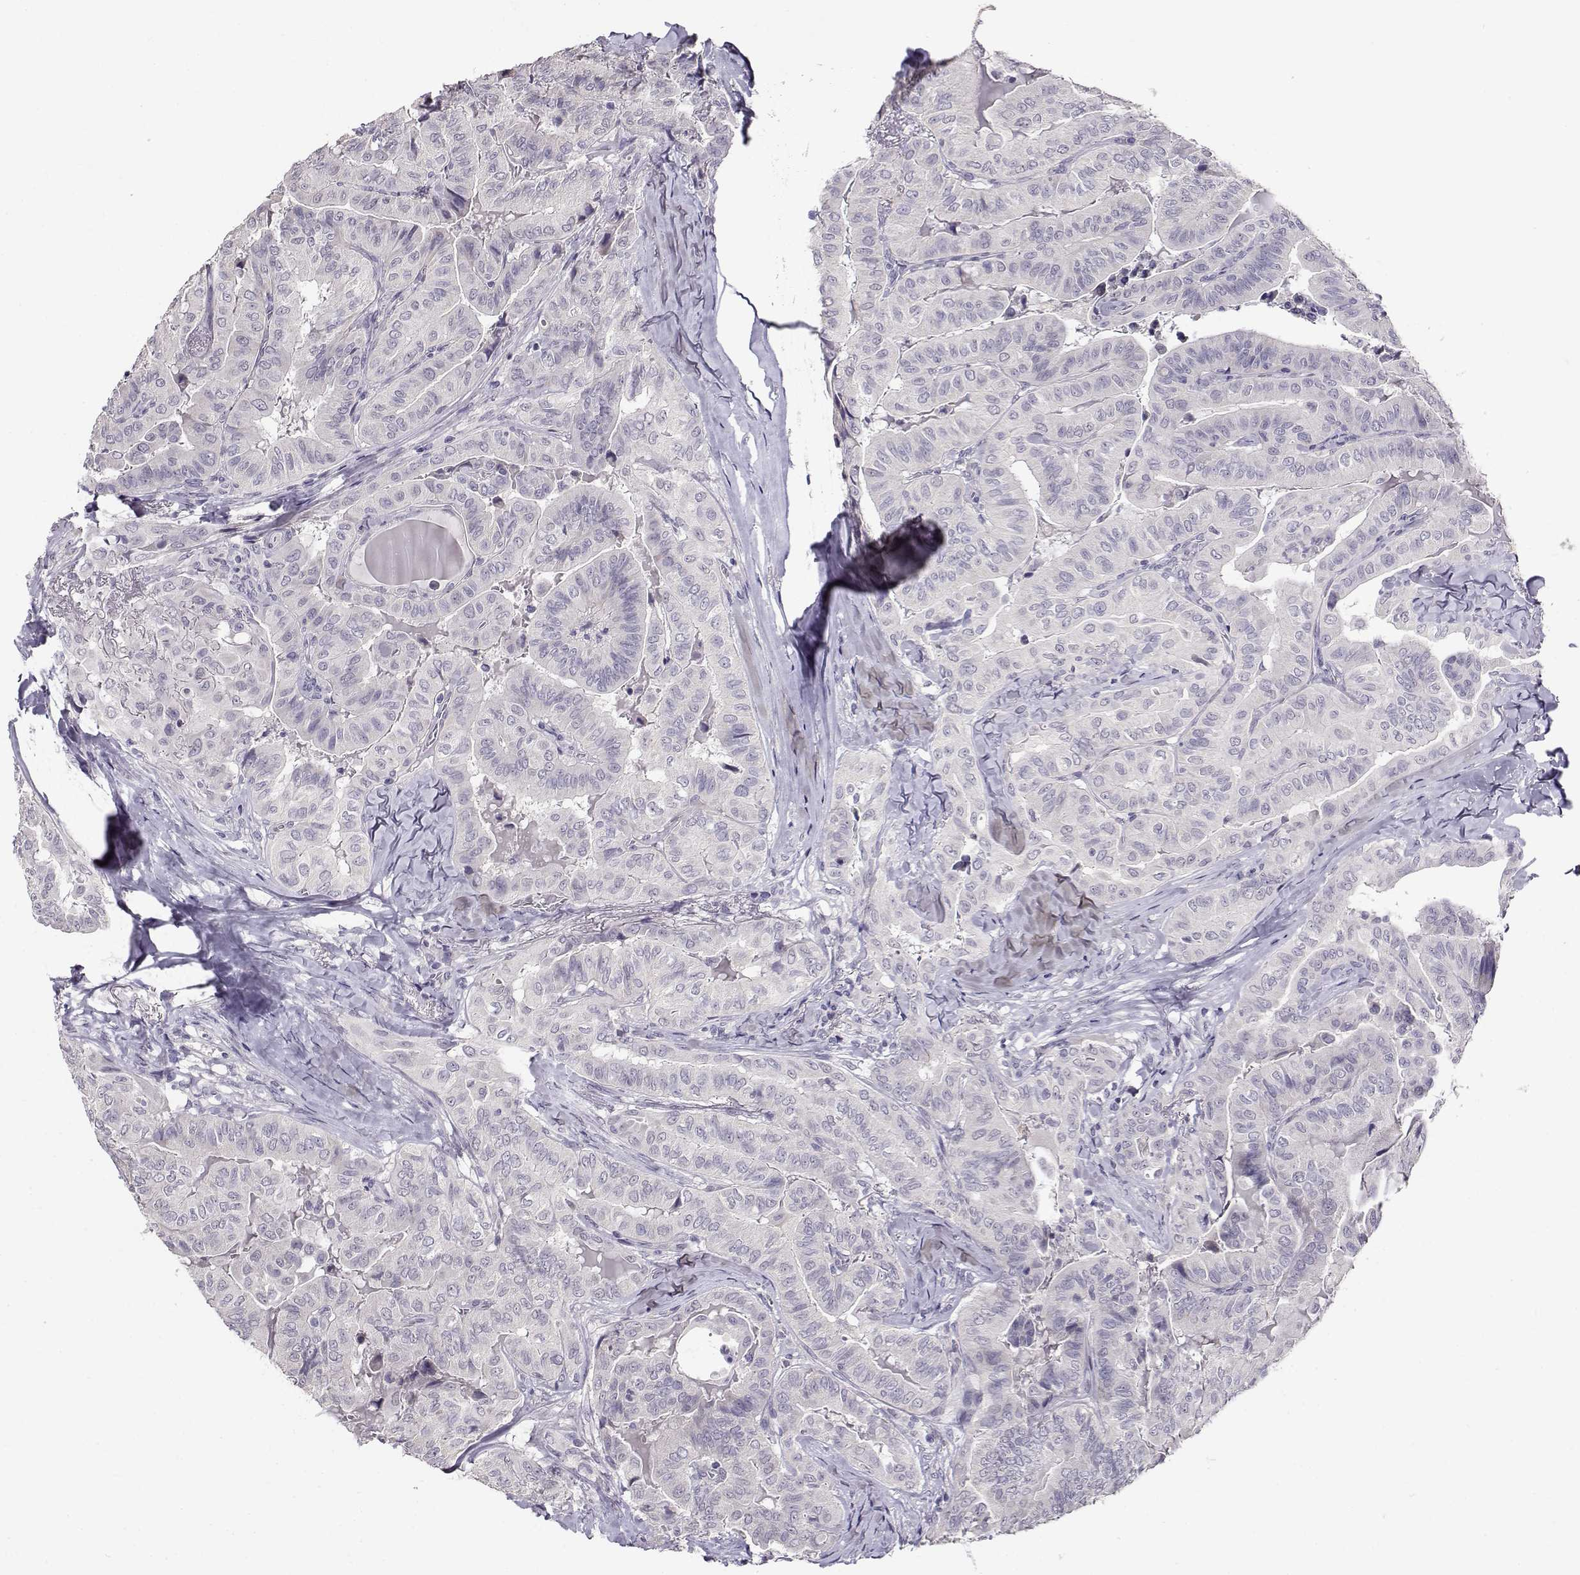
{"staining": {"intensity": "negative", "quantity": "none", "location": "none"}, "tissue": "thyroid cancer", "cell_type": "Tumor cells", "image_type": "cancer", "snomed": [{"axis": "morphology", "description": "Papillary adenocarcinoma, NOS"}, {"axis": "topography", "description": "Thyroid gland"}], "caption": "The immunohistochemistry (IHC) image has no significant positivity in tumor cells of thyroid papillary adenocarcinoma tissue.", "gene": "RHOXF2", "patient": {"sex": "female", "age": 68}}